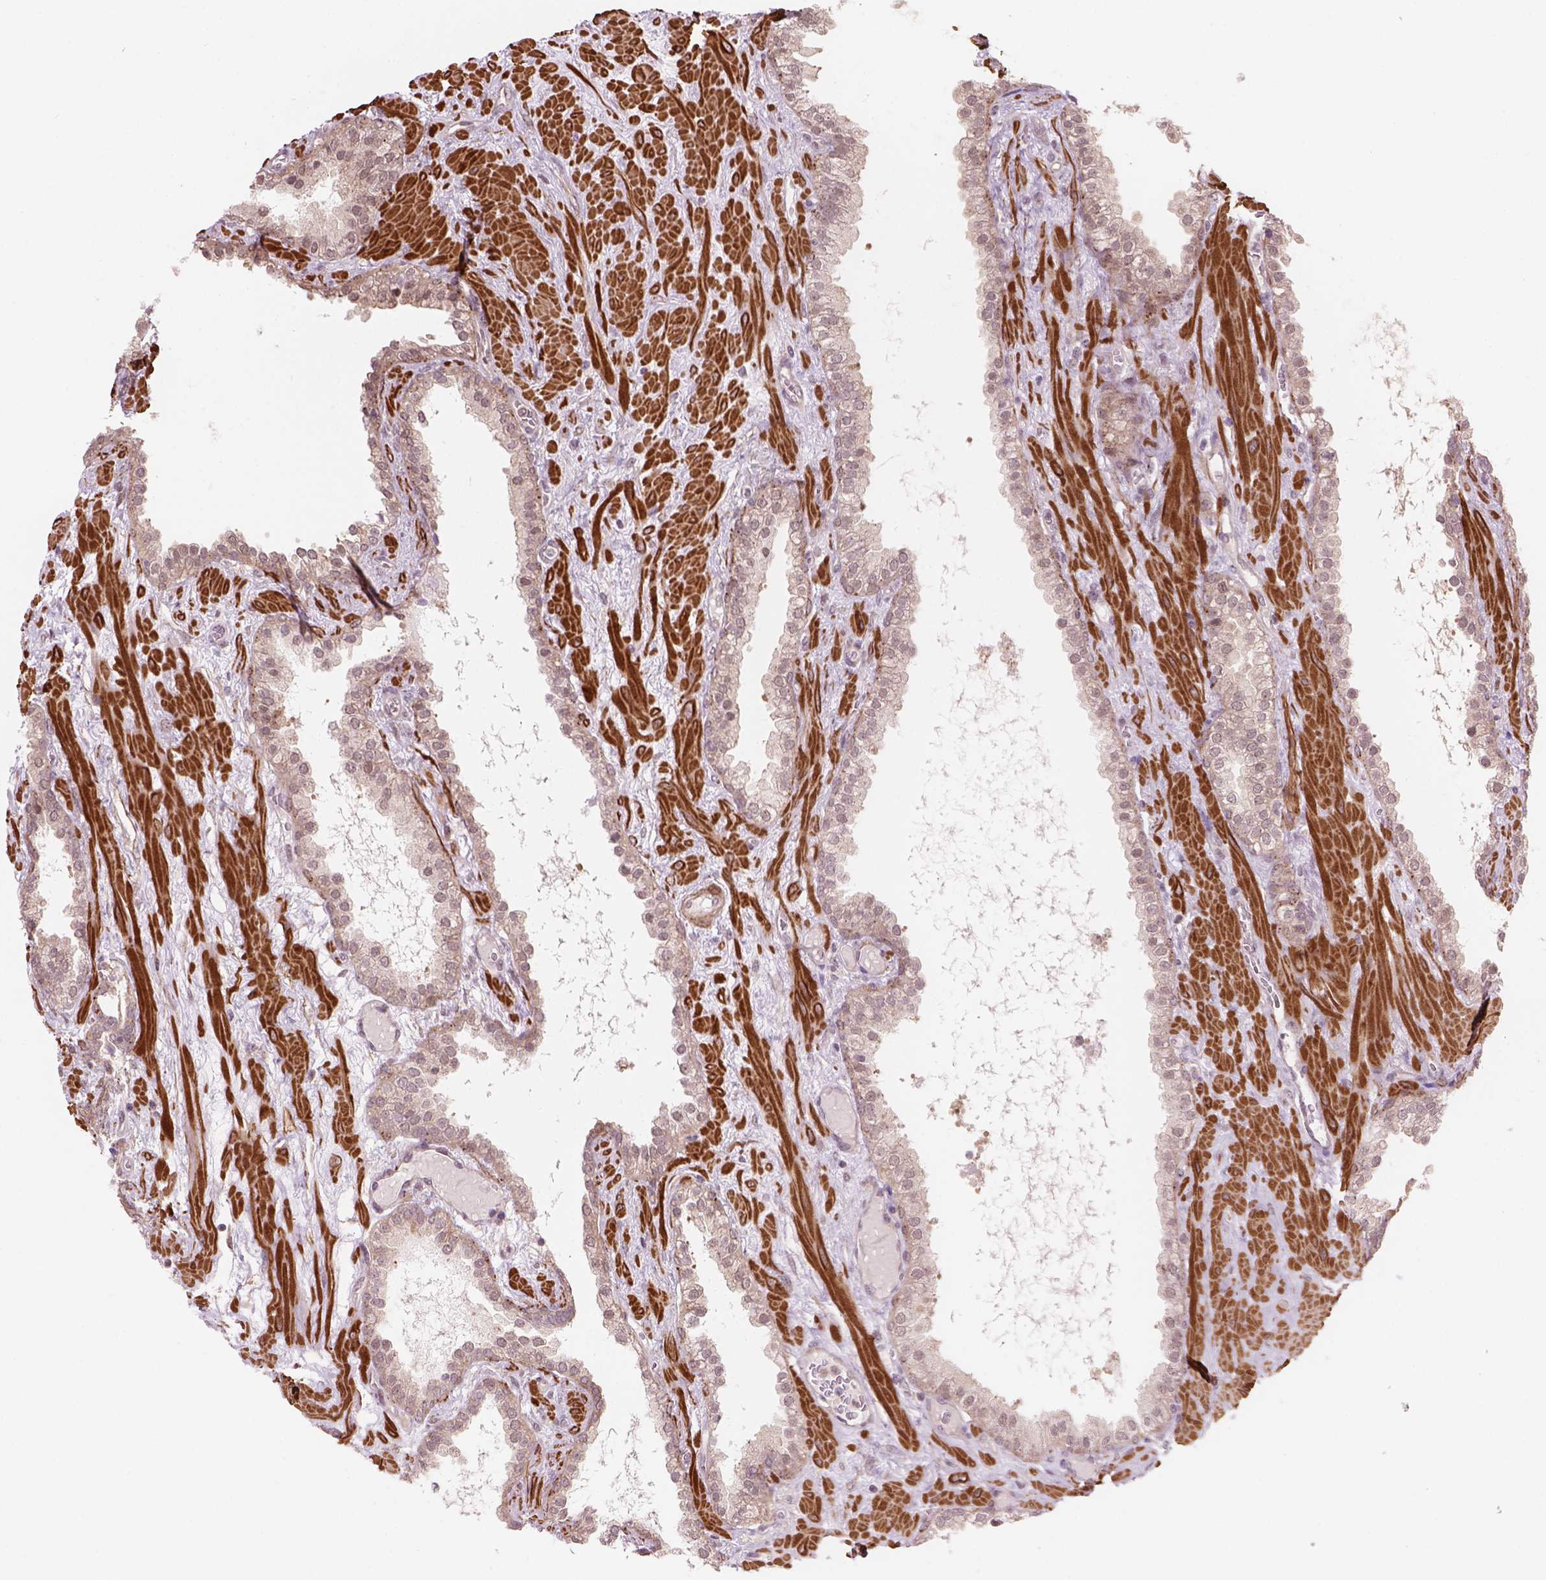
{"staining": {"intensity": "weak", "quantity": ">75%", "location": "cytoplasmic/membranous,nuclear"}, "tissue": "prostate cancer", "cell_type": "Tumor cells", "image_type": "cancer", "snomed": [{"axis": "morphology", "description": "Adenocarcinoma, Low grade"}, {"axis": "topography", "description": "Prostate"}], "caption": "Prostate adenocarcinoma (low-grade) stained with immunohistochemistry (IHC) shows weak cytoplasmic/membranous and nuclear positivity in approximately >75% of tumor cells.", "gene": "PSMD11", "patient": {"sex": "male", "age": 62}}